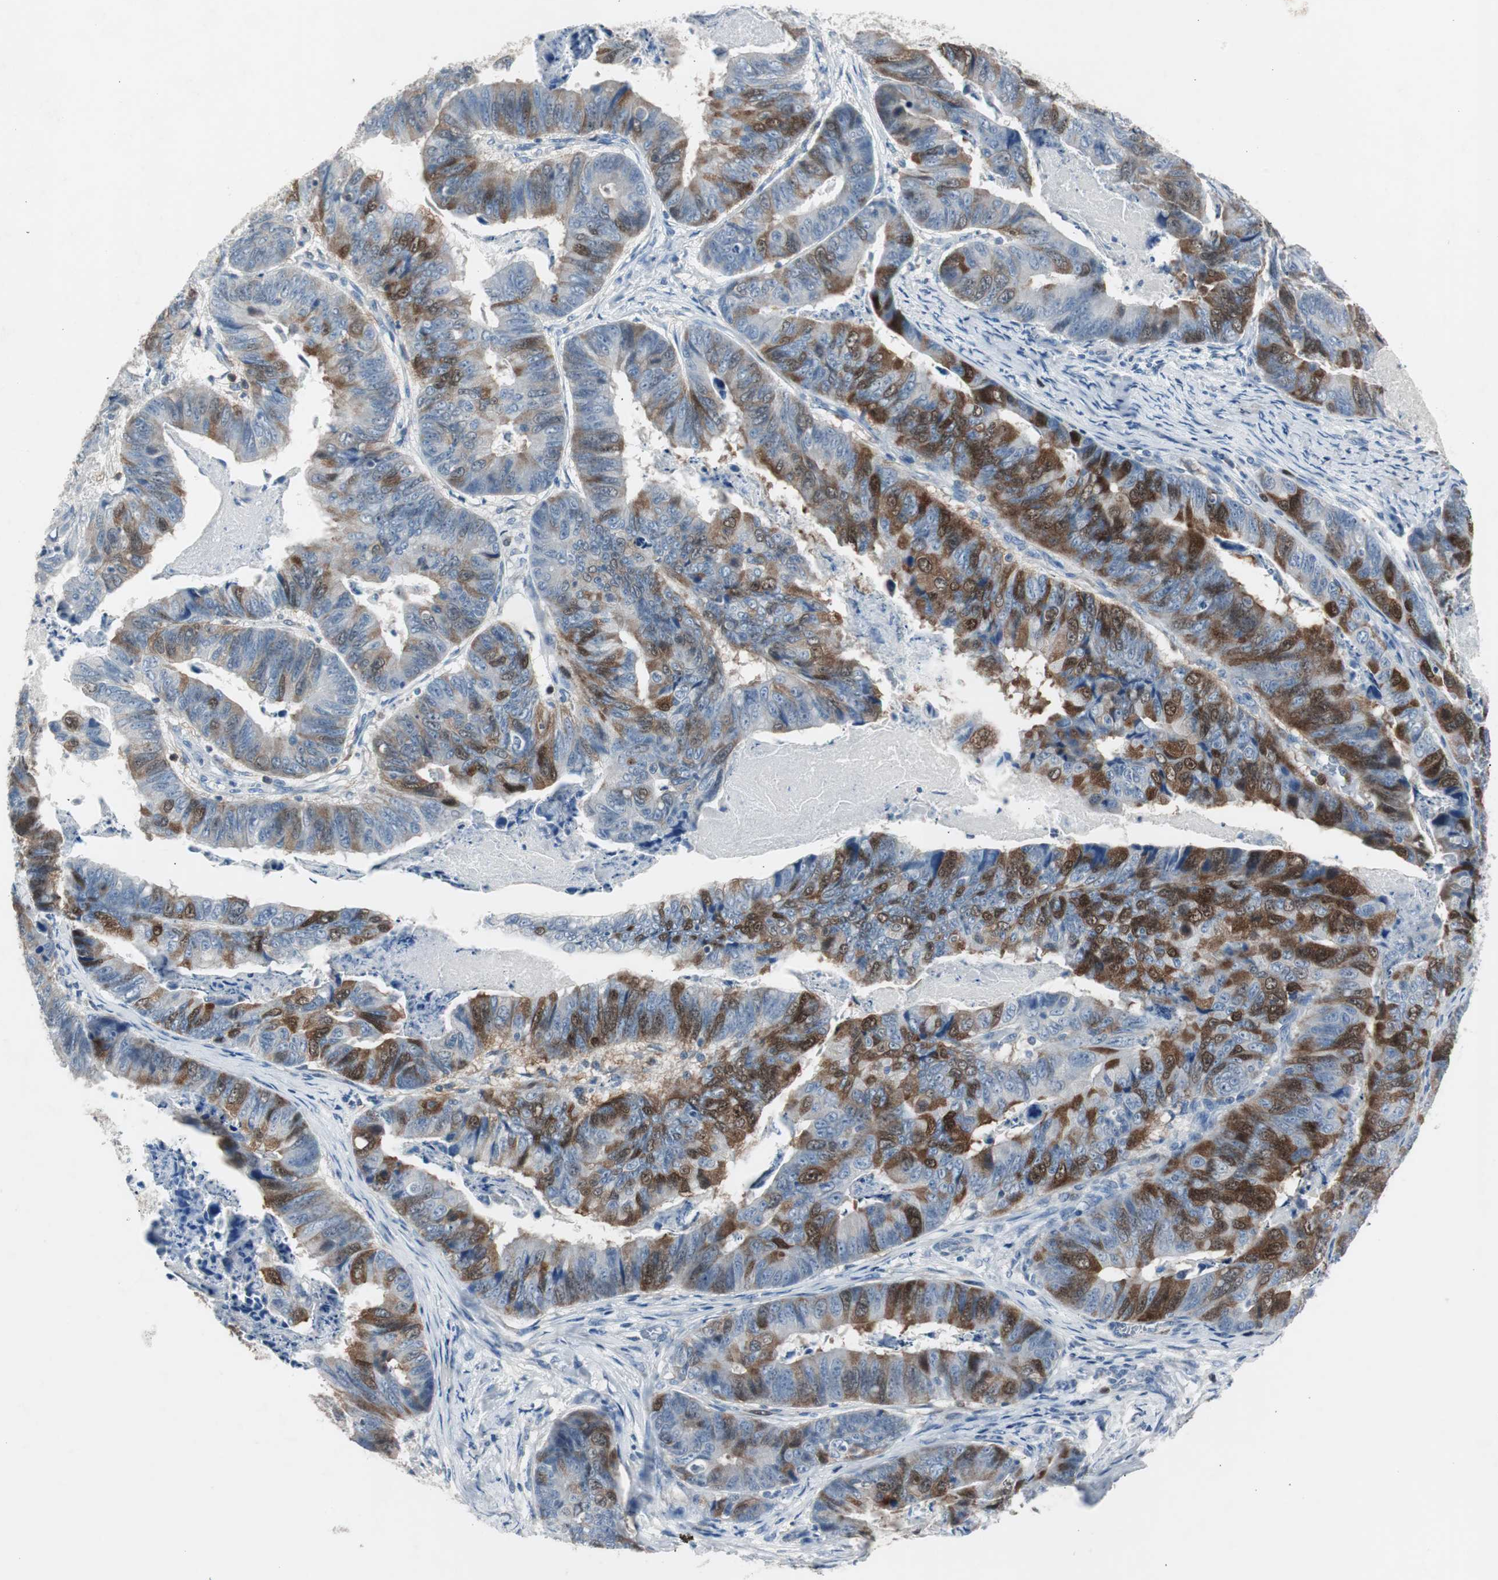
{"staining": {"intensity": "moderate", "quantity": "25%-75%", "location": "cytoplasmic/membranous"}, "tissue": "stomach cancer", "cell_type": "Tumor cells", "image_type": "cancer", "snomed": [{"axis": "morphology", "description": "Adenocarcinoma, NOS"}, {"axis": "topography", "description": "Stomach, lower"}], "caption": "Protein positivity by IHC demonstrates moderate cytoplasmic/membranous positivity in approximately 25%-75% of tumor cells in stomach cancer.", "gene": "TK1", "patient": {"sex": "male", "age": 77}}